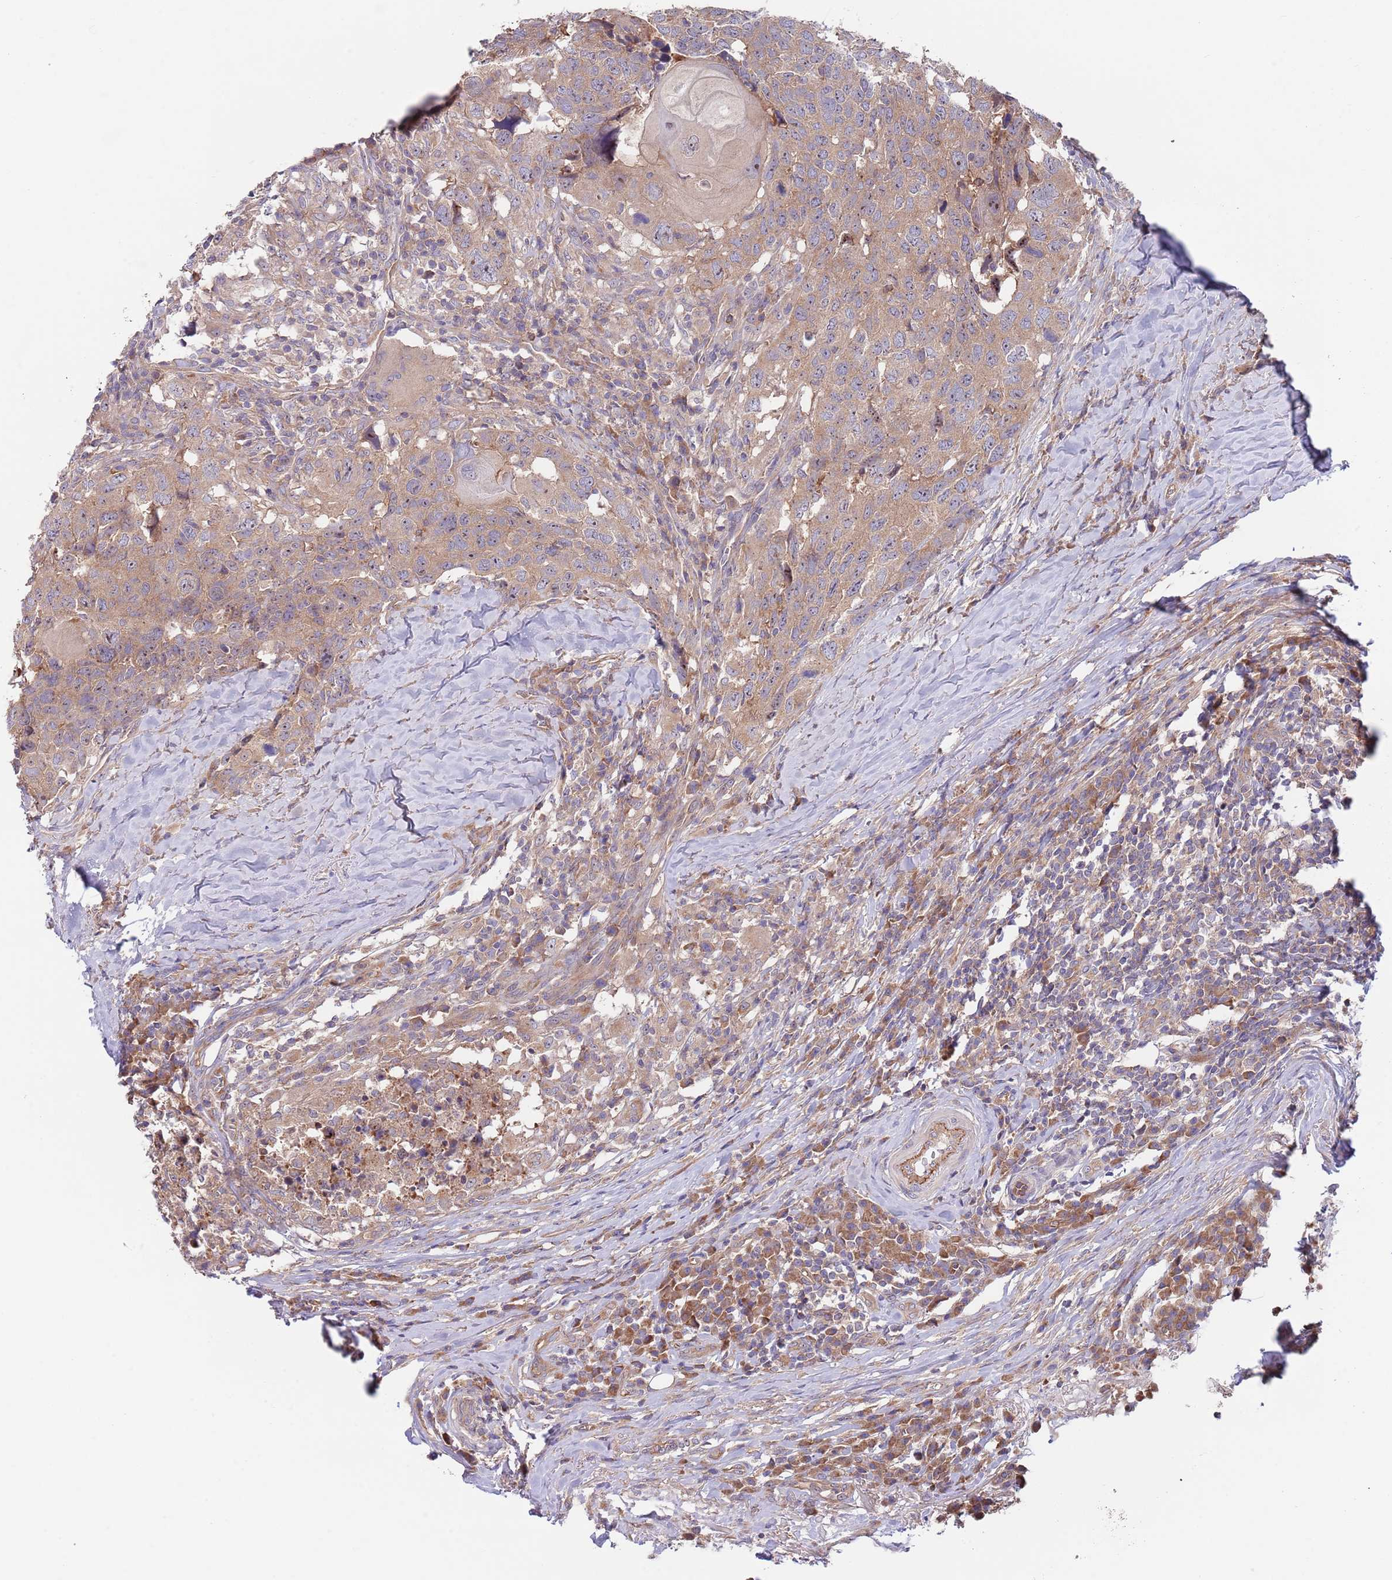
{"staining": {"intensity": "moderate", "quantity": ">75%", "location": "cytoplasmic/membranous"}, "tissue": "head and neck cancer", "cell_type": "Tumor cells", "image_type": "cancer", "snomed": [{"axis": "morphology", "description": "Normal tissue, NOS"}, {"axis": "morphology", "description": "Squamous cell carcinoma, NOS"}, {"axis": "topography", "description": "Skeletal muscle"}, {"axis": "topography", "description": "Vascular tissue"}, {"axis": "topography", "description": "Peripheral nerve tissue"}, {"axis": "topography", "description": "Head-Neck"}], "caption": "Head and neck squamous cell carcinoma stained with a protein marker displays moderate staining in tumor cells.", "gene": "EIF3F", "patient": {"sex": "male", "age": 66}}